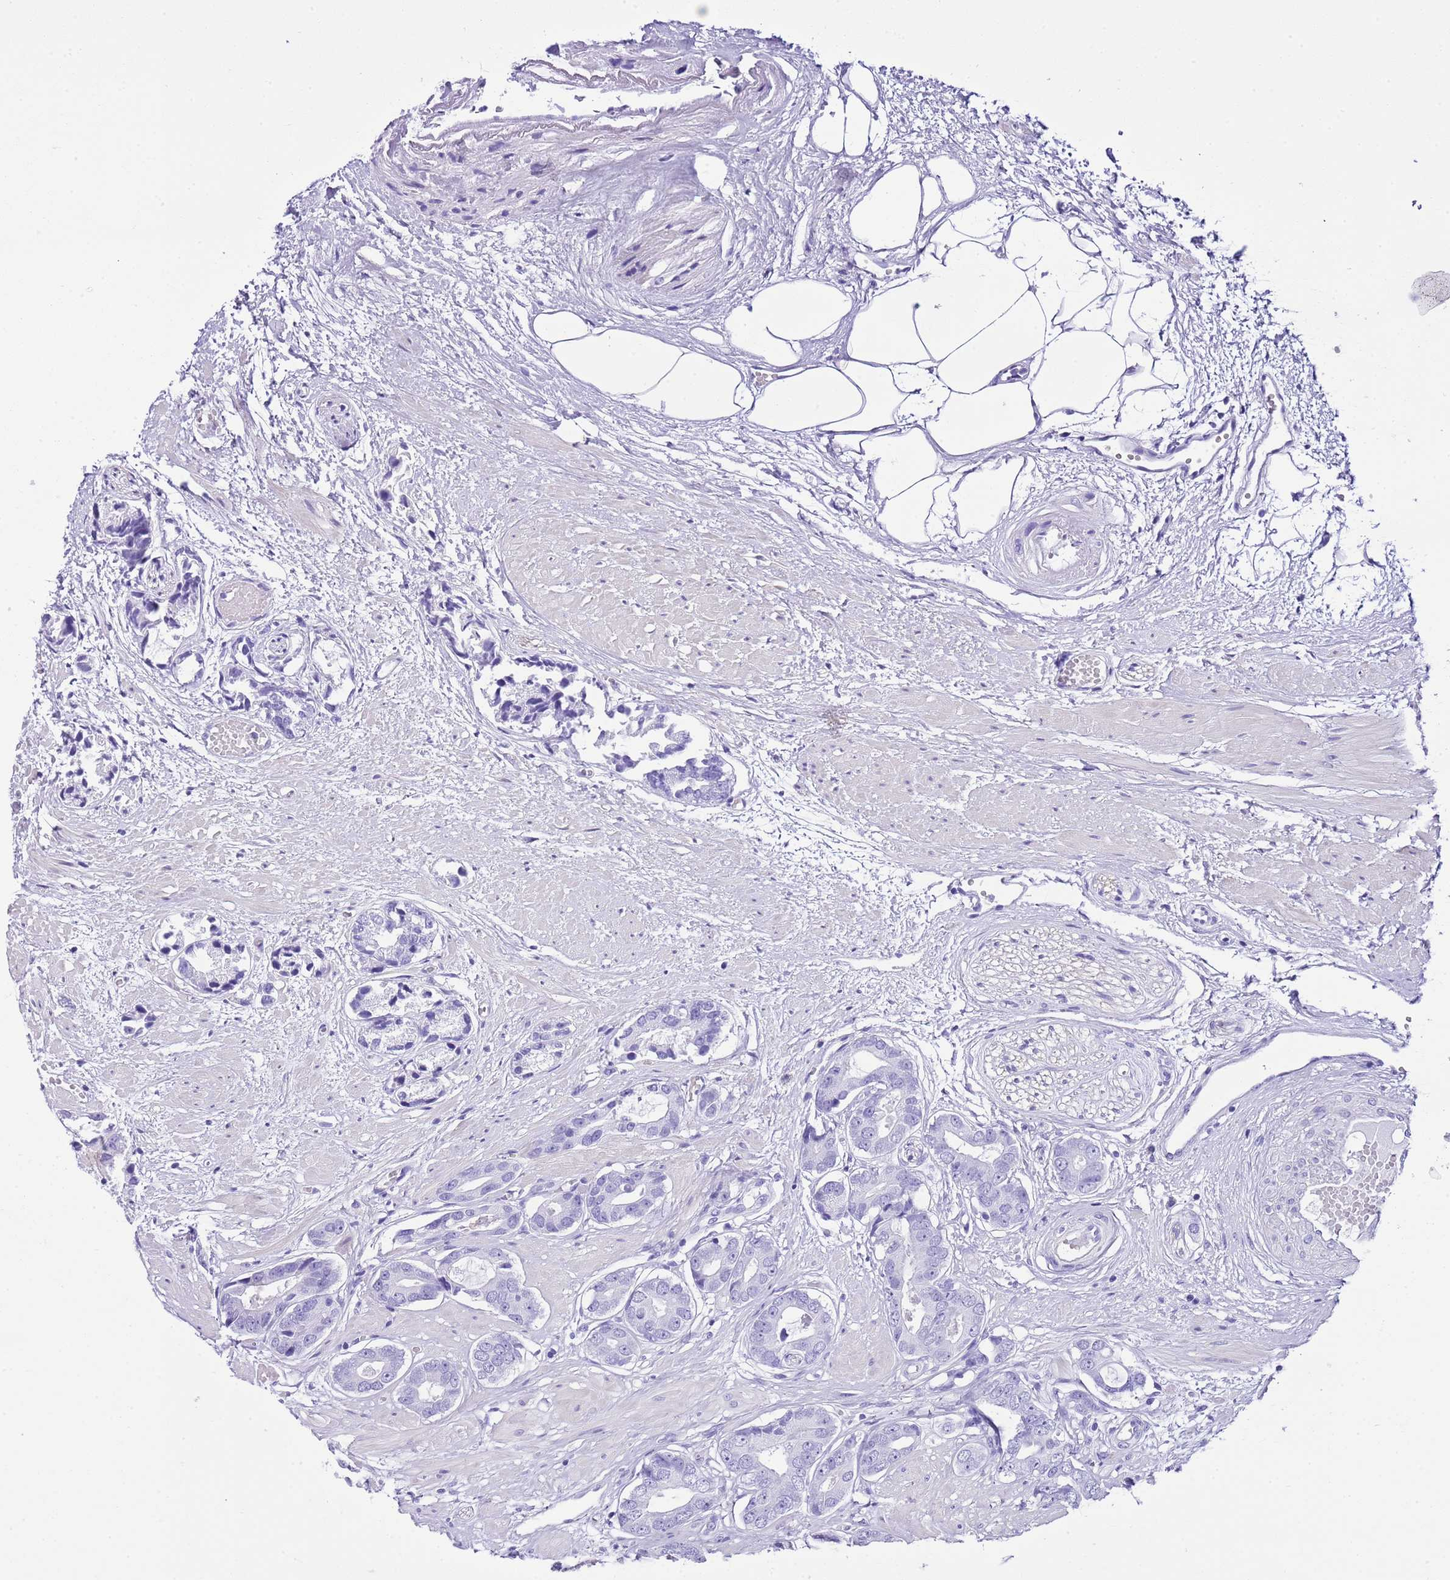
{"staining": {"intensity": "negative", "quantity": "none", "location": "none"}, "tissue": "prostate cancer", "cell_type": "Tumor cells", "image_type": "cancer", "snomed": [{"axis": "morphology", "description": "Adenocarcinoma, Low grade"}, {"axis": "topography", "description": "Prostate"}], "caption": "This is a histopathology image of IHC staining of prostate low-grade adenocarcinoma, which shows no positivity in tumor cells. Nuclei are stained in blue.", "gene": "KCNC1", "patient": {"sex": "male", "age": 64}}